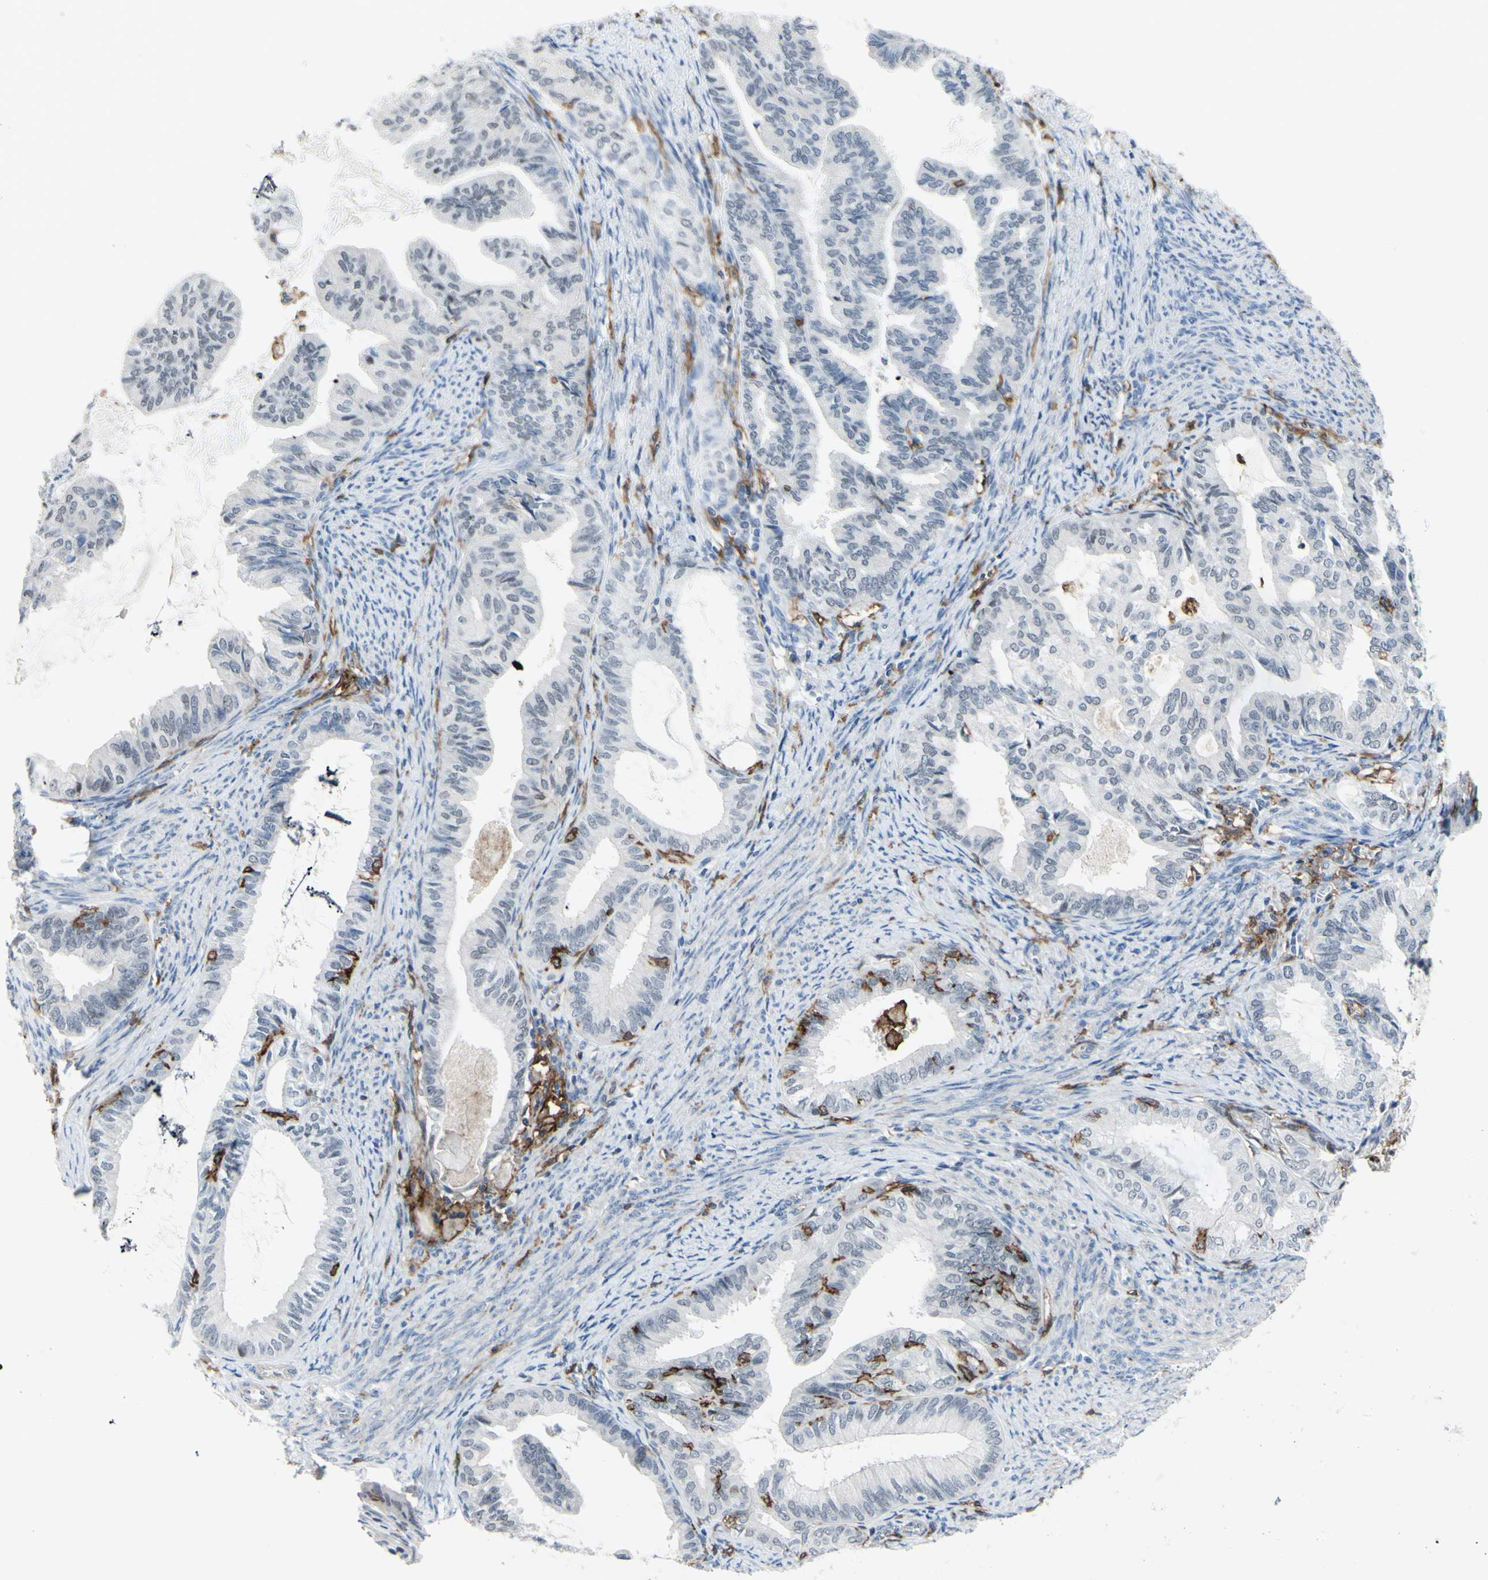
{"staining": {"intensity": "negative", "quantity": "none", "location": "none"}, "tissue": "endometrial cancer", "cell_type": "Tumor cells", "image_type": "cancer", "snomed": [{"axis": "morphology", "description": "Adenocarcinoma, NOS"}, {"axis": "topography", "description": "Endometrium"}], "caption": "Human endometrial cancer stained for a protein using immunohistochemistry (IHC) reveals no expression in tumor cells.", "gene": "FCGR2A", "patient": {"sex": "female", "age": 86}}